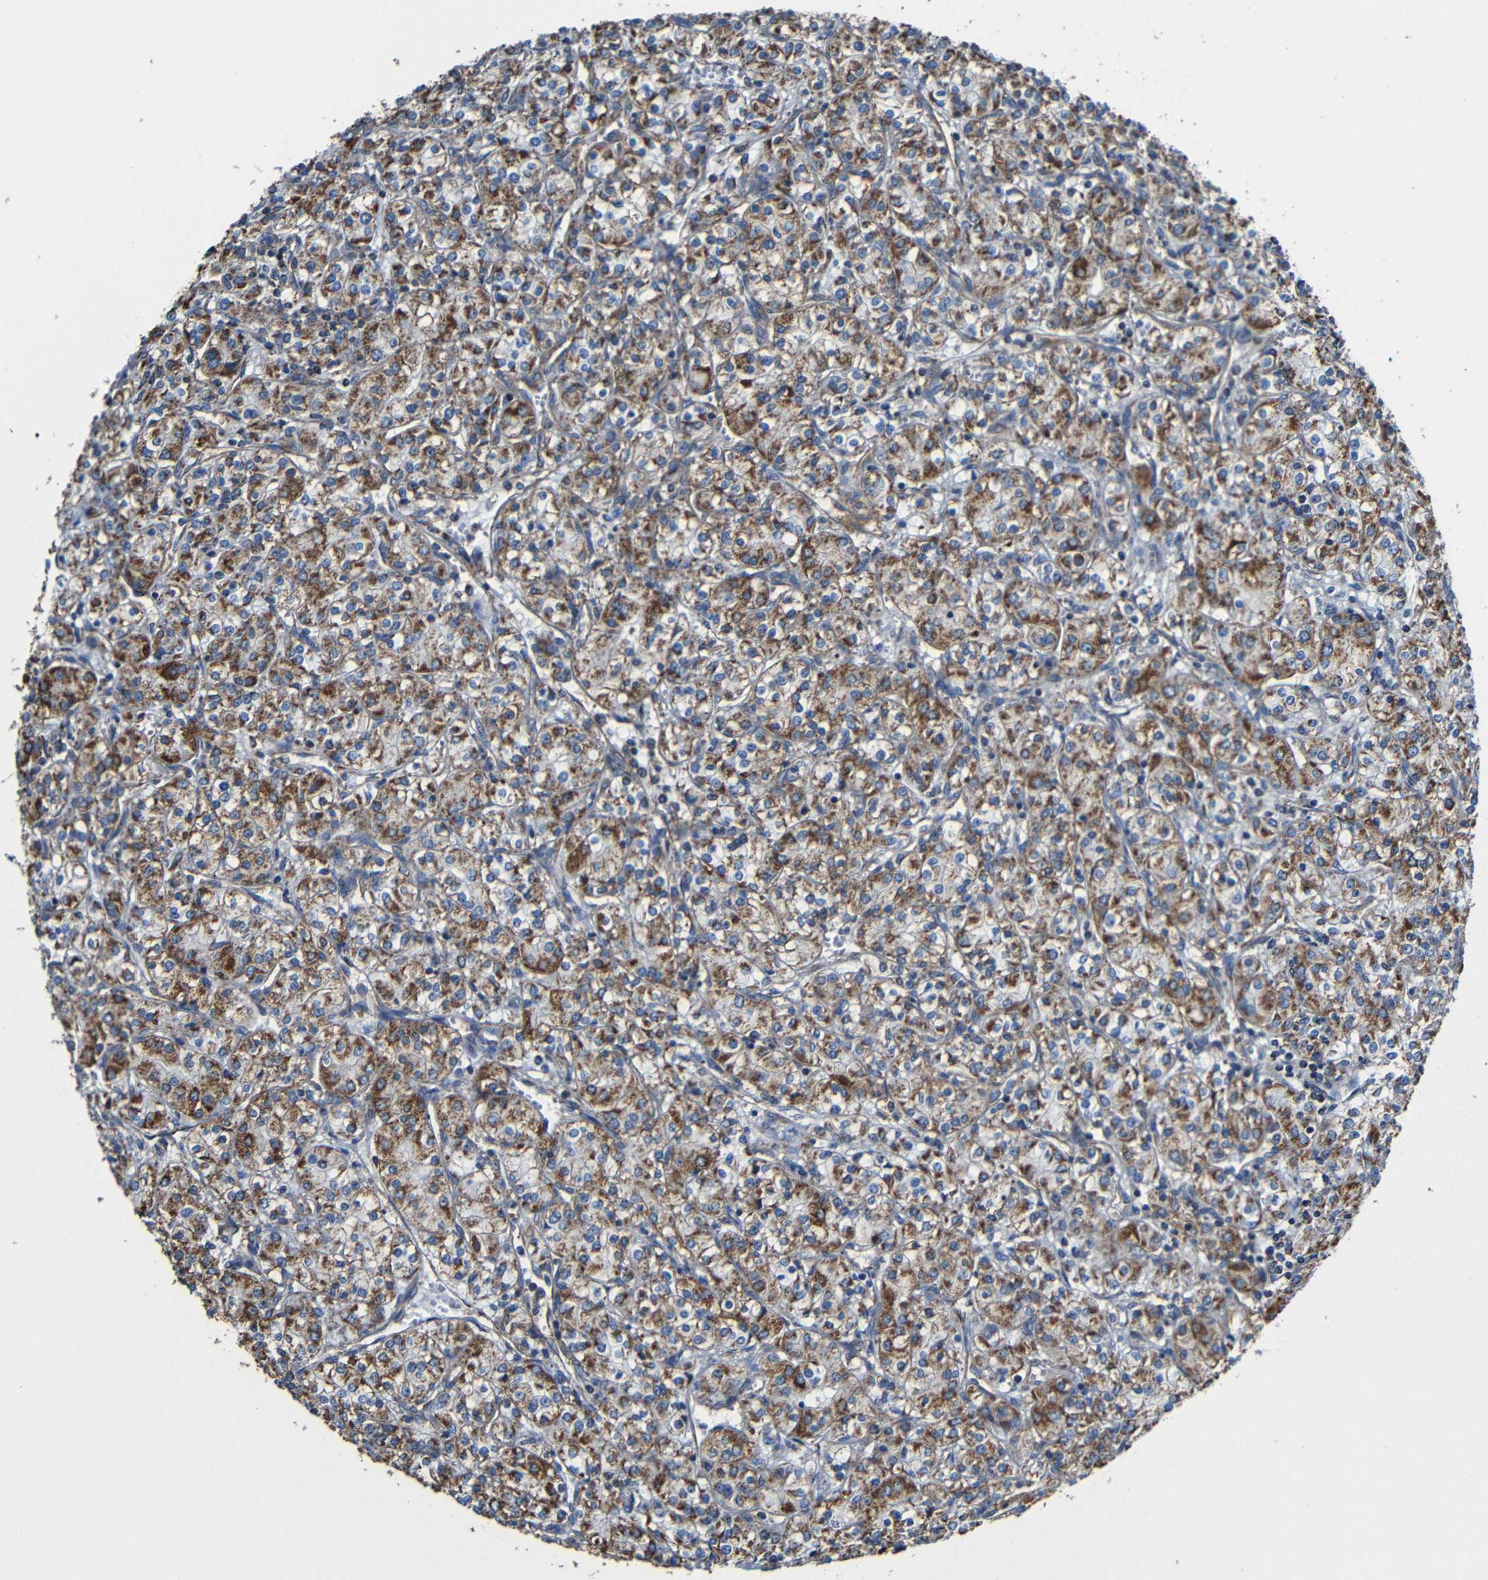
{"staining": {"intensity": "strong", "quantity": ">75%", "location": "cytoplasmic/membranous"}, "tissue": "renal cancer", "cell_type": "Tumor cells", "image_type": "cancer", "snomed": [{"axis": "morphology", "description": "Adenocarcinoma, NOS"}, {"axis": "topography", "description": "Kidney"}], "caption": "Adenocarcinoma (renal) stained with DAB (3,3'-diaminobenzidine) immunohistochemistry (IHC) displays high levels of strong cytoplasmic/membranous expression in about >75% of tumor cells. Using DAB (3,3'-diaminobenzidine) (brown) and hematoxylin (blue) stains, captured at high magnification using brightfield microscopy.", "gene": "INTS6L", "patient": {"sex": "male", "age": 77}}